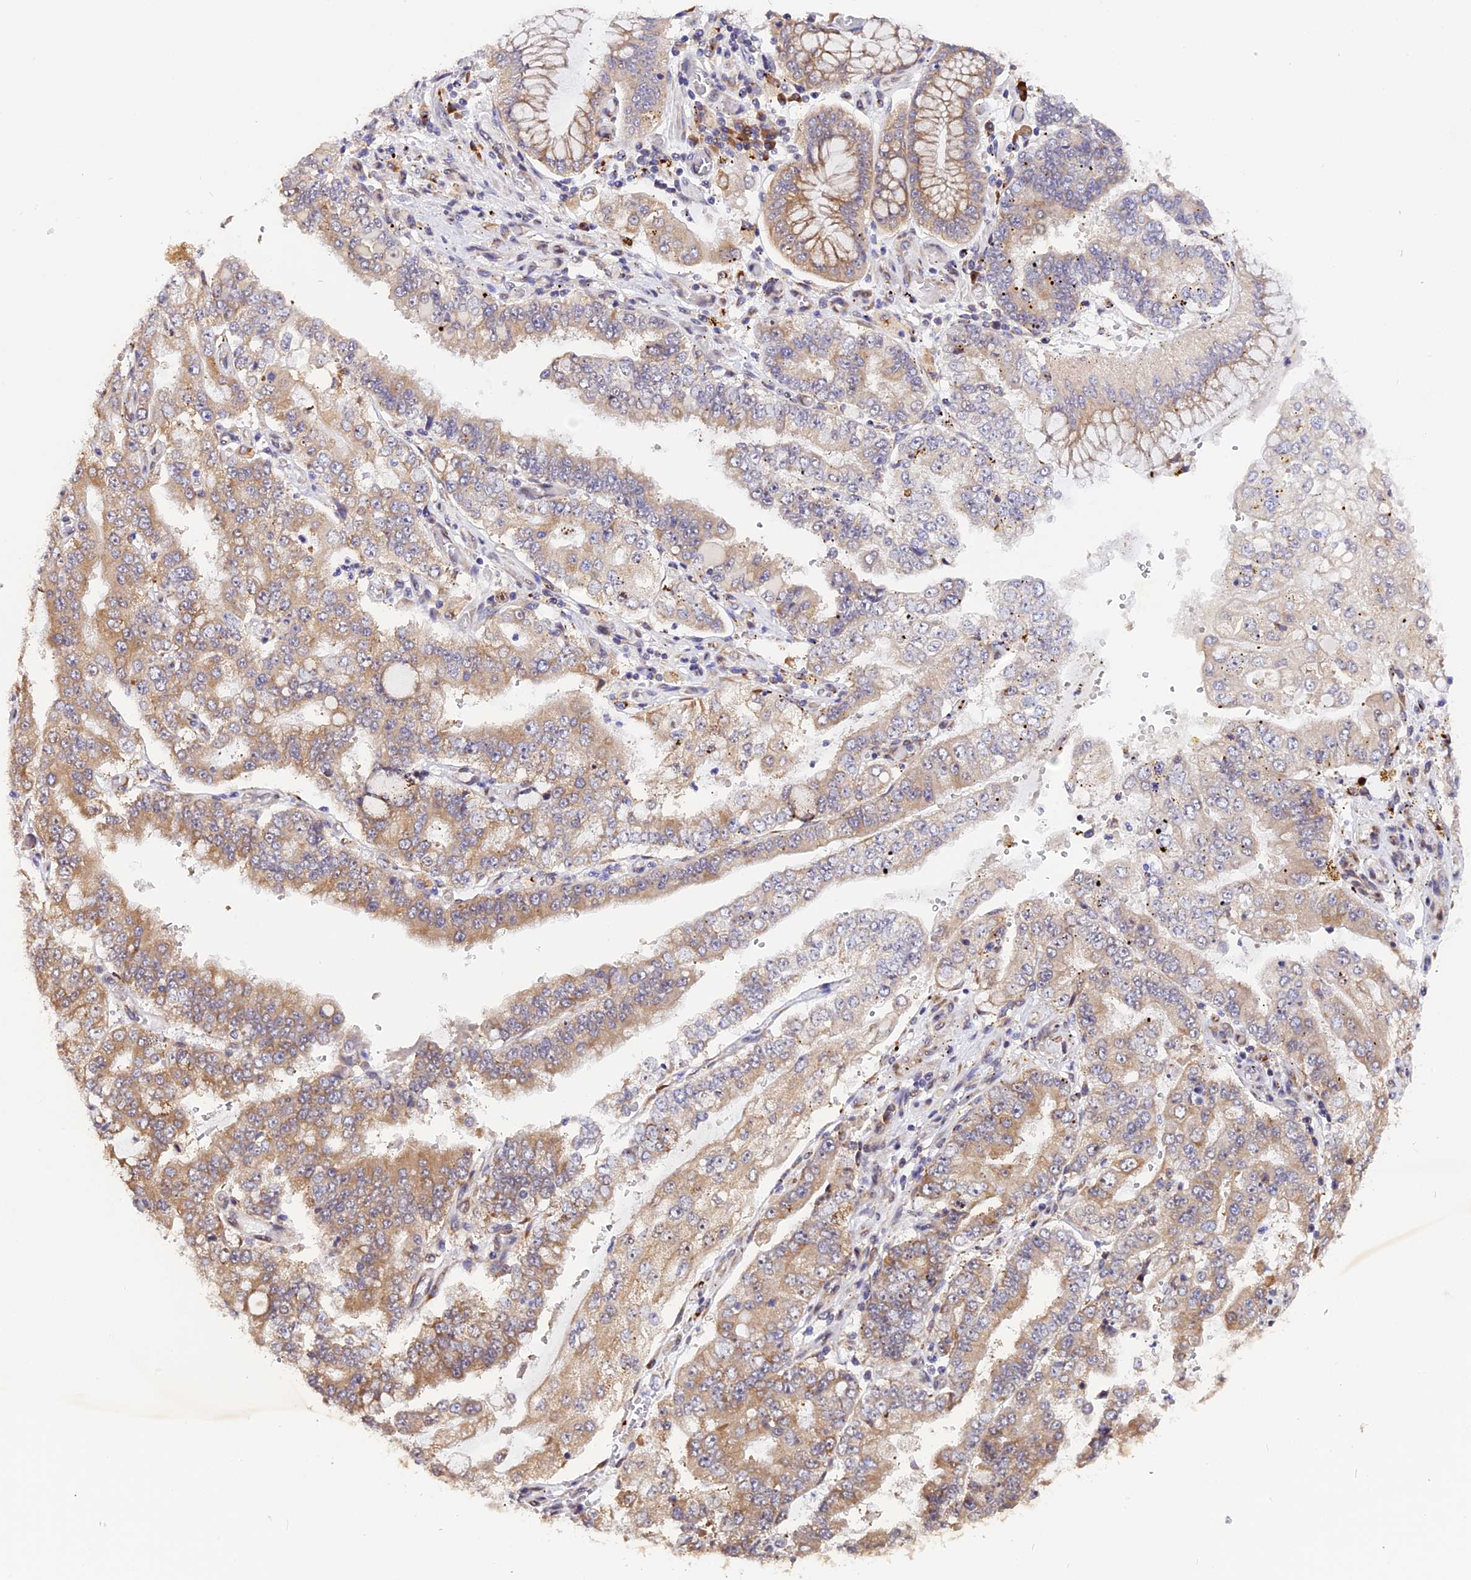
{"staining": {"intensity": "moderate", "quantity": "25%-75%", "location": "cytoplasmic/membranous"}, "tissue": "stomach cancer", "cell_type": "Tumor cells", "image_type": "cancer", "snomed": [{"axis": "morphology", "description": "Adenocarcinoma, NOS"}, {"axis": "topography", "description": "Stomach"}], "caption": "Moderate cytoplasmic/membranous positivity for a protein is appreciated in approximately 25%-75% of tumor cells of stomach cancer (adenocarcinoma) using IHC.", "gene": "GNPTAB", "patient": {"sex": "male", "age": 76}}